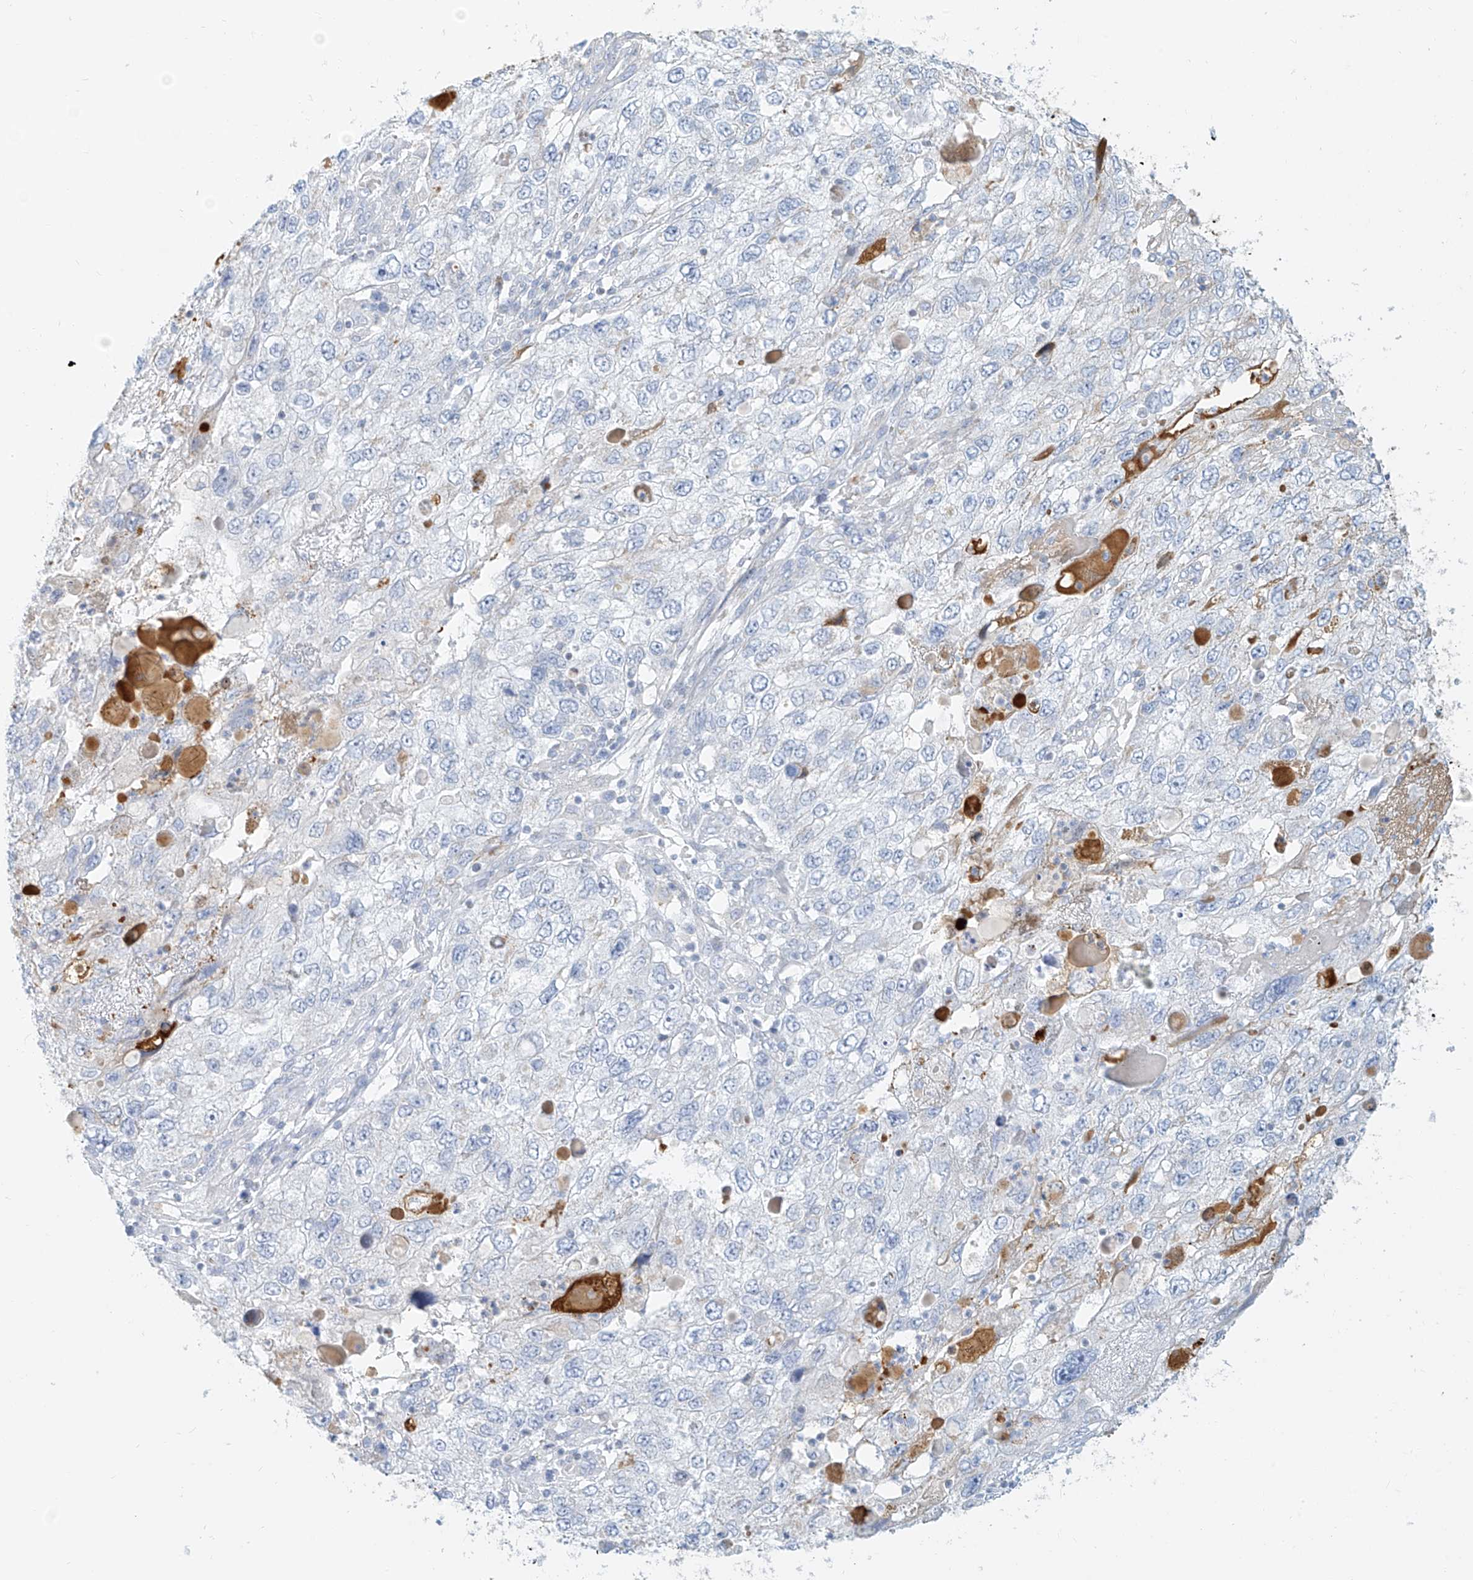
{"staining": {"intensity": "negative", "quantity": "none", "location": "none"}, "tissue": "endometrial cancer", "cell_type": "Tumor cells", "image_type": "cancer", "snomed": [{"axis": "morphology", "description": "Adenocarcinoma, NOS"}, {"axis": "topography", "description": "Endometrium"}], "caption": "A histopathology image of human endometrial cancer (adenocarcinoma) is negative for staining in tumor cells.", "gene": "OCSTAMP", "patient": {"sex": "female", "age": 49}}